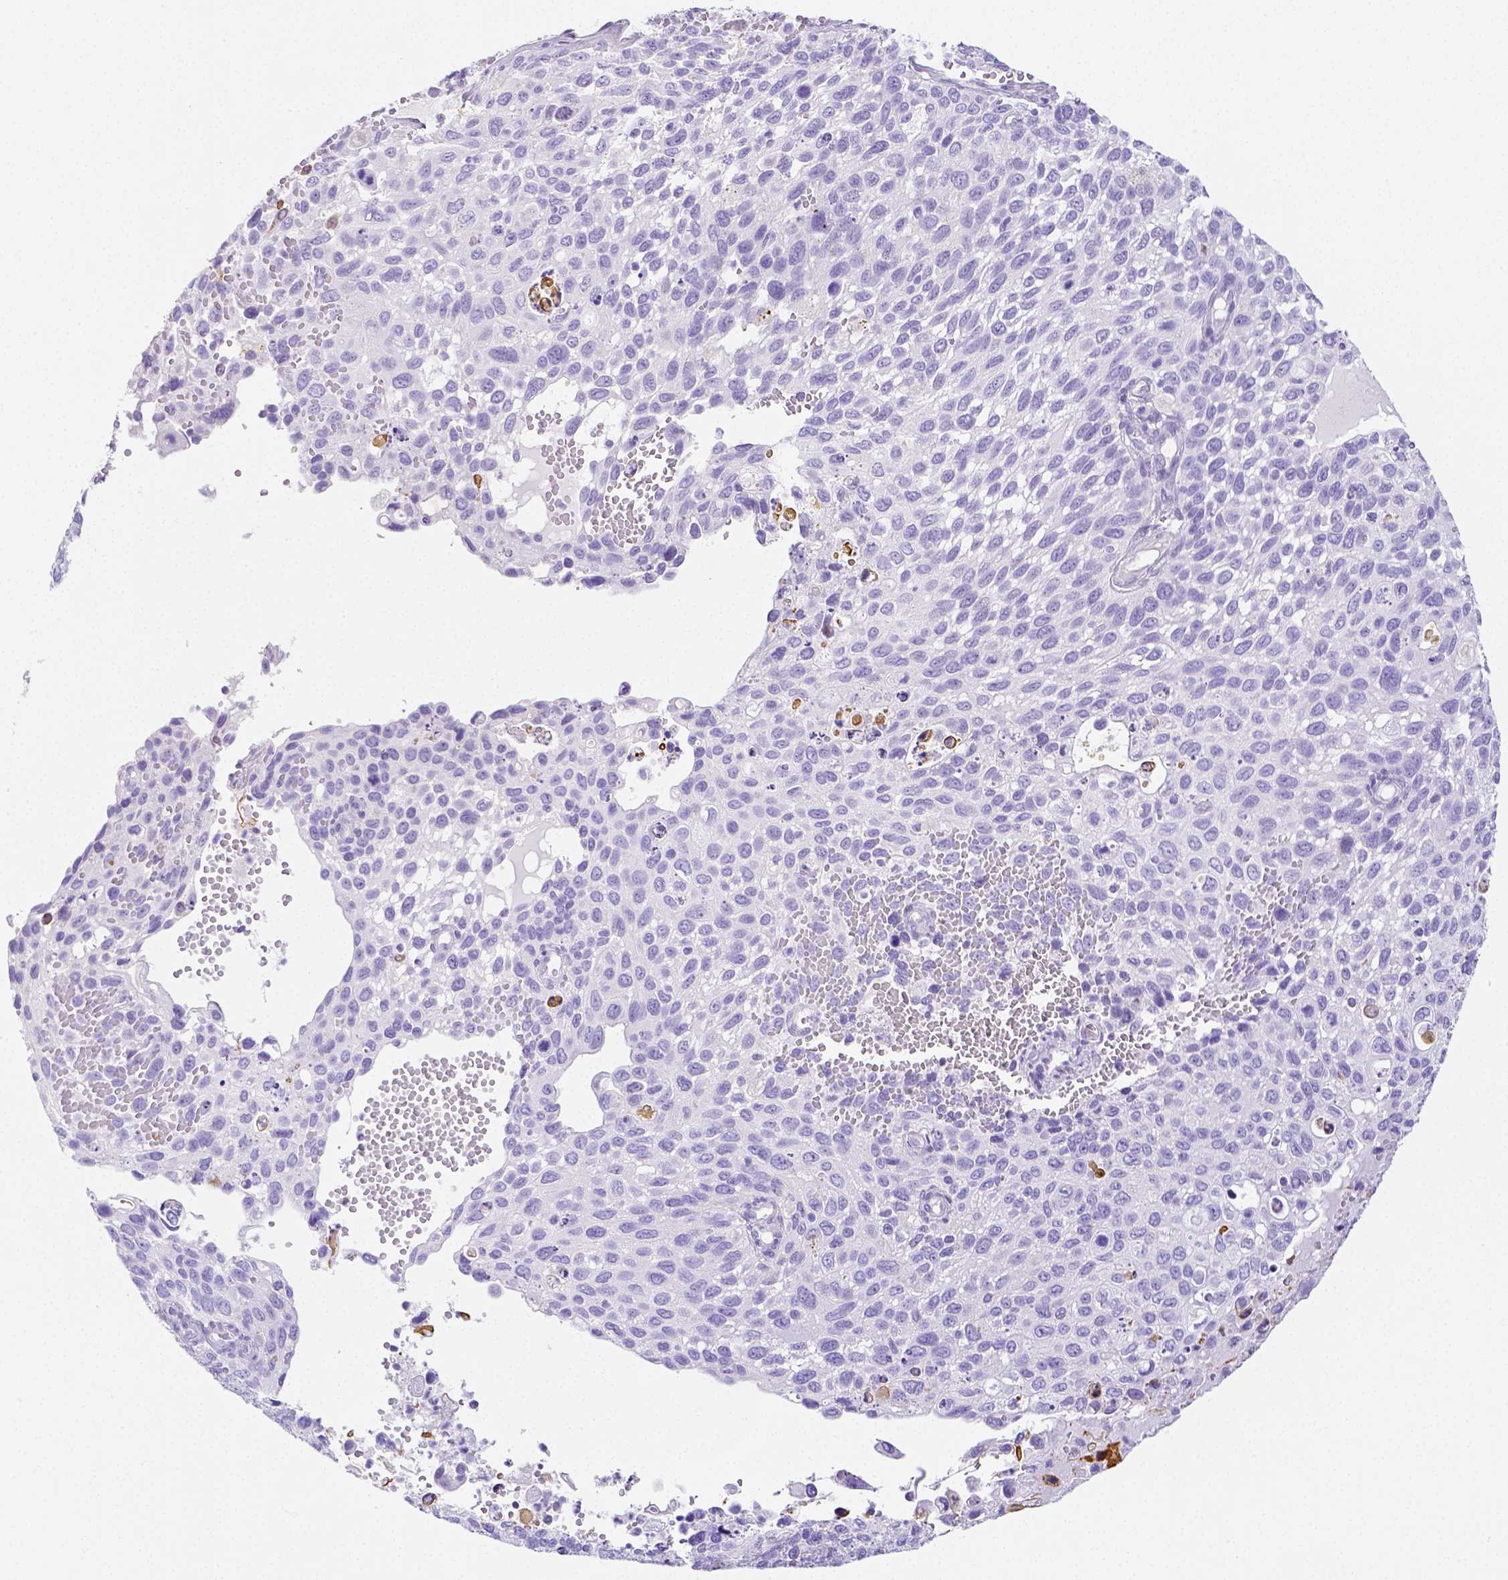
{"staining": {"intensity": "negative", "quantity": "none", "location": "none"}, "tissue": "cervical cancer", "cell_type": "Tumor cells", "image_type": "cancer", "snomed": [{"axis": "morphology", "description": "Squamous cell carcinoma, NOS"}, {"axis": "topography", "description": "Cervix"}], "caption": "High power microscopy photomicrograph of an IHC micrograph of cervical cancer, revealing no significant expression in tumor cells.", "gene": "ARHGAP36", "patient": {"sex": "female", "age": 70}}